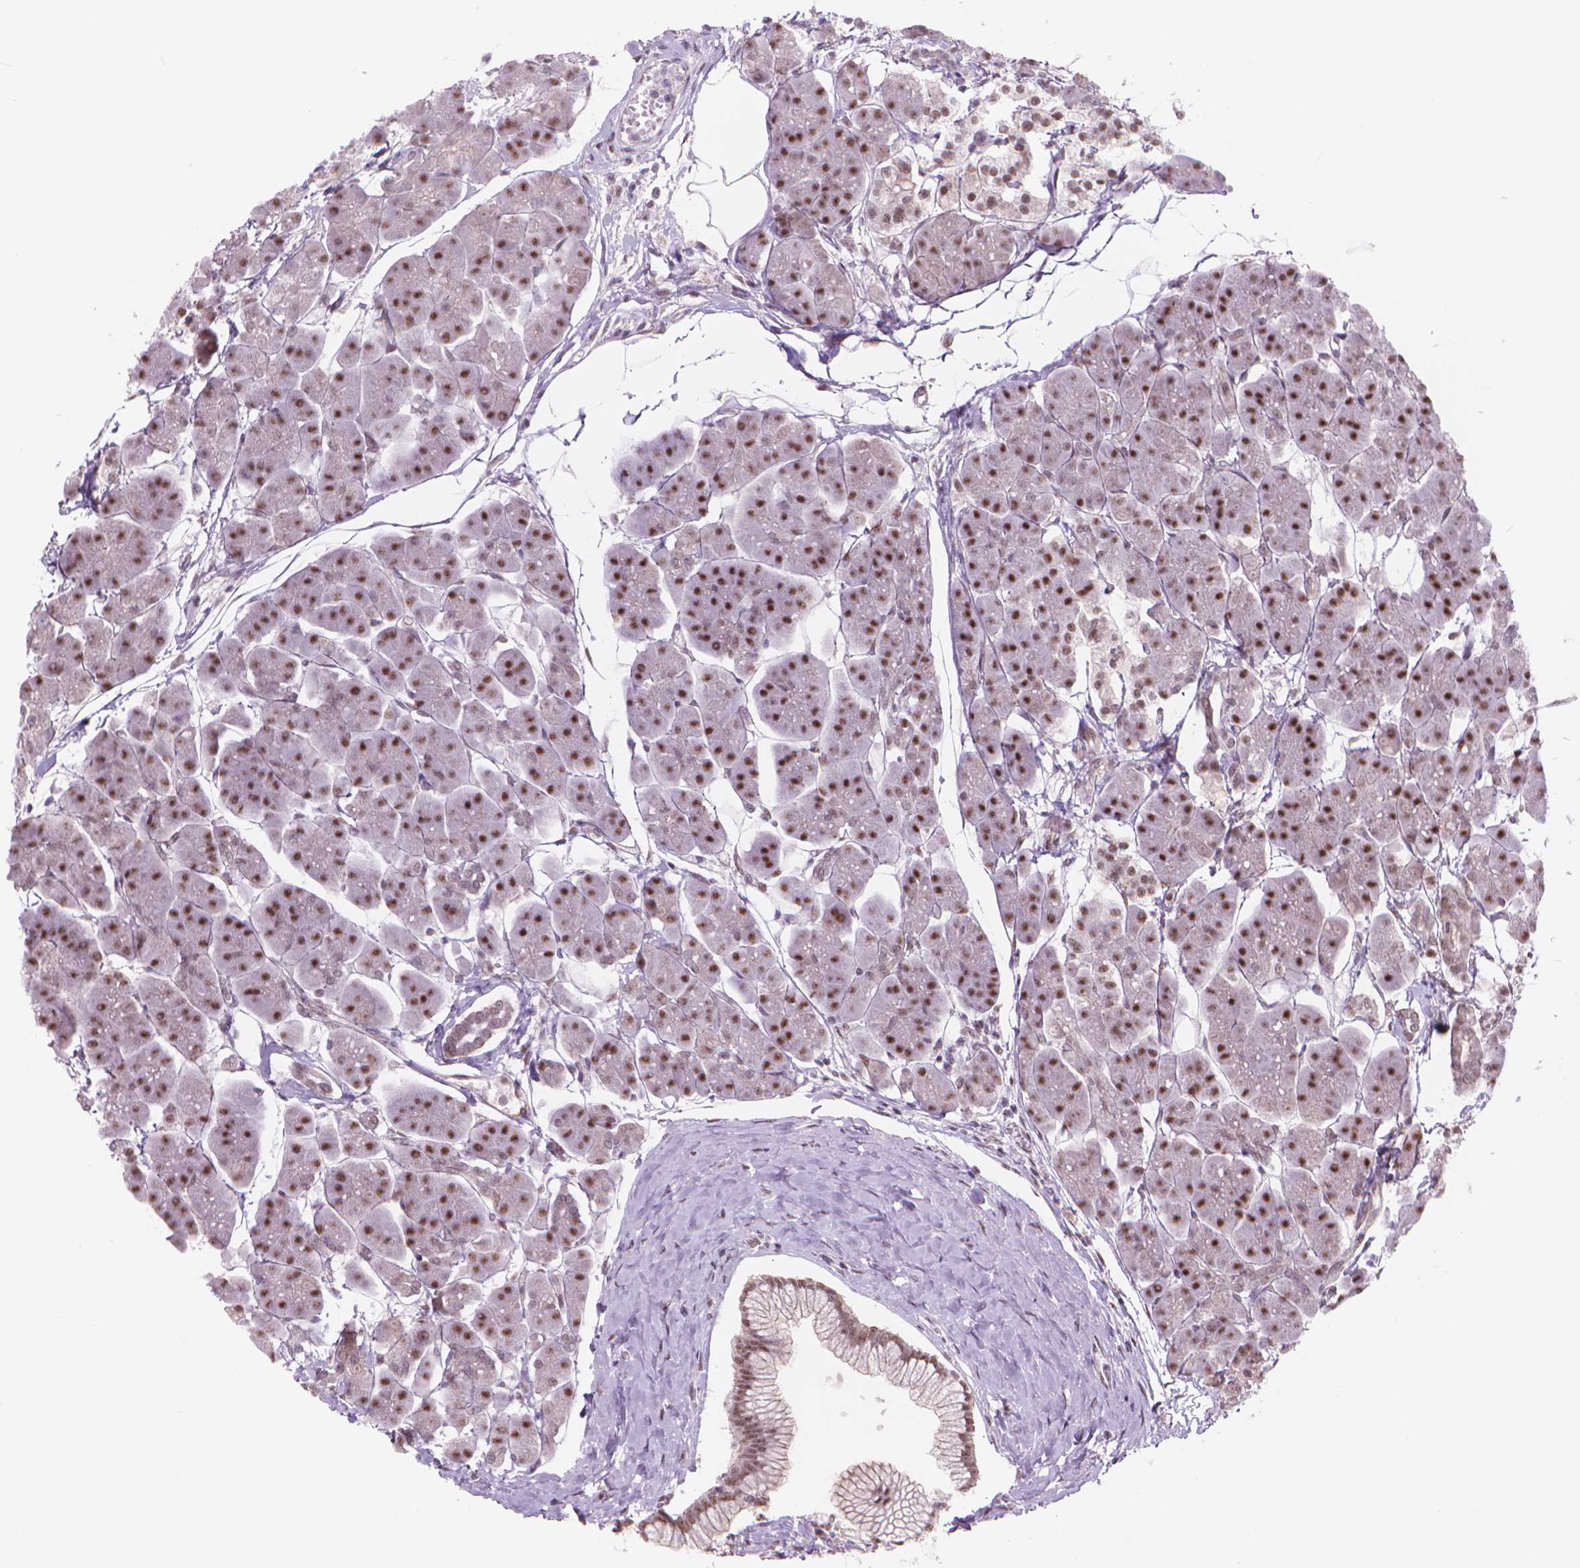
{"staining": {"intensity": "strong", "quantity": ">75%", "location": "nuclear"}, "tissue": "pancreas", "cell_type": "Exocrine glandular cells", "image_type": "normal", "snomed": [{"axis": "morphology", "description": "Normal tissue, NOS"}, {"axis": "topography", "description": "Adipose tissue"}, {"axis": "topography", "description": "Pancreas"}, {"axis": "topography", "description": "Peripheral nerve tissue"}], "caption": "Immunohistochemistry of normal pancreas demonstrates high levels of strong nuclear expression in approximately >75% of exocrine glandular cells. (brown staining indicates protein expression, while blue staining denotes nuclei).", "gene": "POLR3D", "patient": {"sex": "female", "age": 58}}